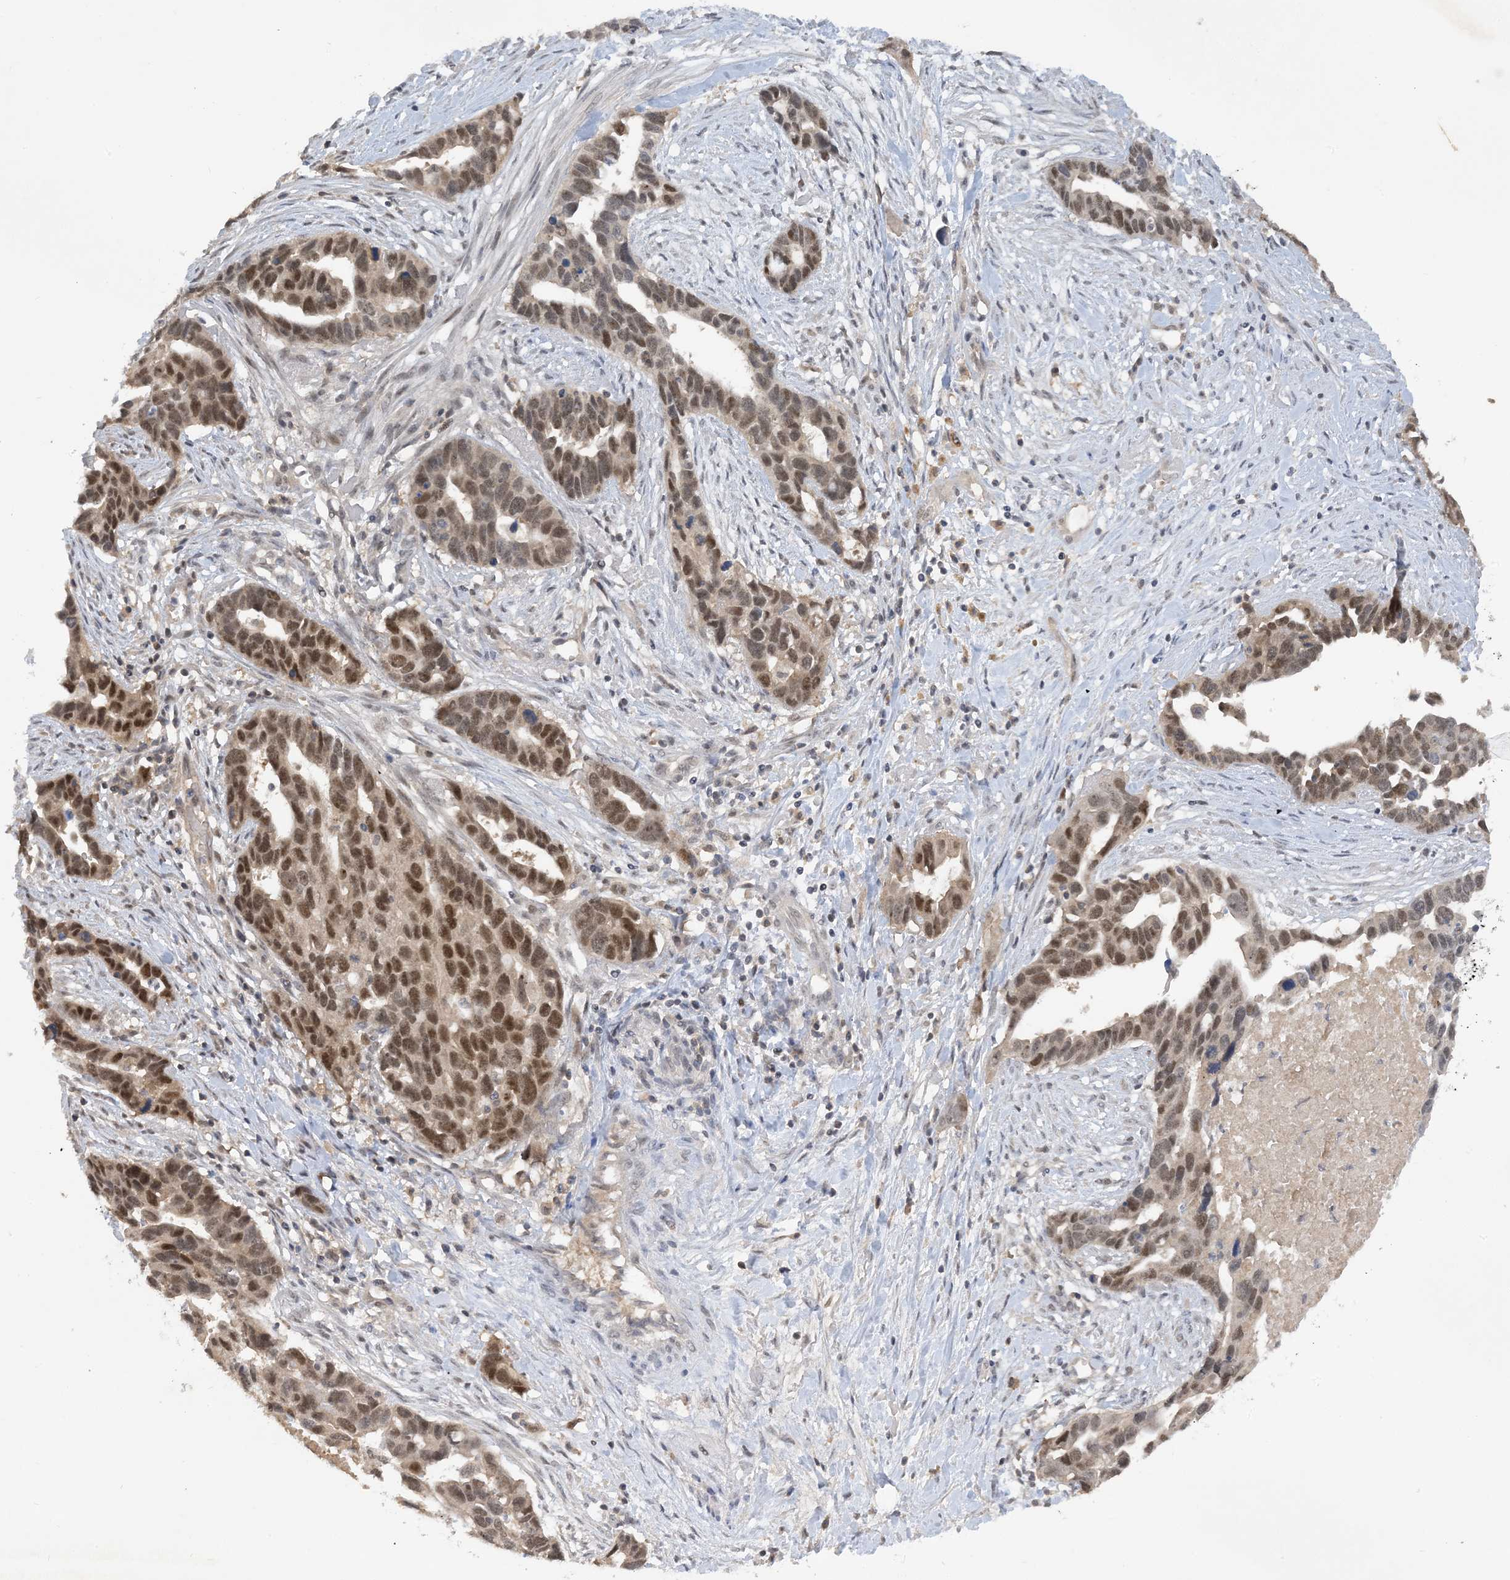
{"staining": {"intensity": "moderate", "quantity": ">75%", "location": "nuclear"}, "tissue": "ovarian cancer", "cell_type": "Tumor cells", "image_type": "cancer", "snomed": [{"axis": "morphology", "description": "Cystadenocarcinoma, serous, NOS"}, {"axis": "topography", "description": "Ovary"}], "caption": "IHC histopathology image of human ovarian cancer (serous cystadenocarcinoma) stained for a protein (brown), which reveals medium levels of moderate nuclear positivity in approximately >75% of tumor cells.", "gene": "UBE2E1", "patient": {"sex": "female", "age": 54}}